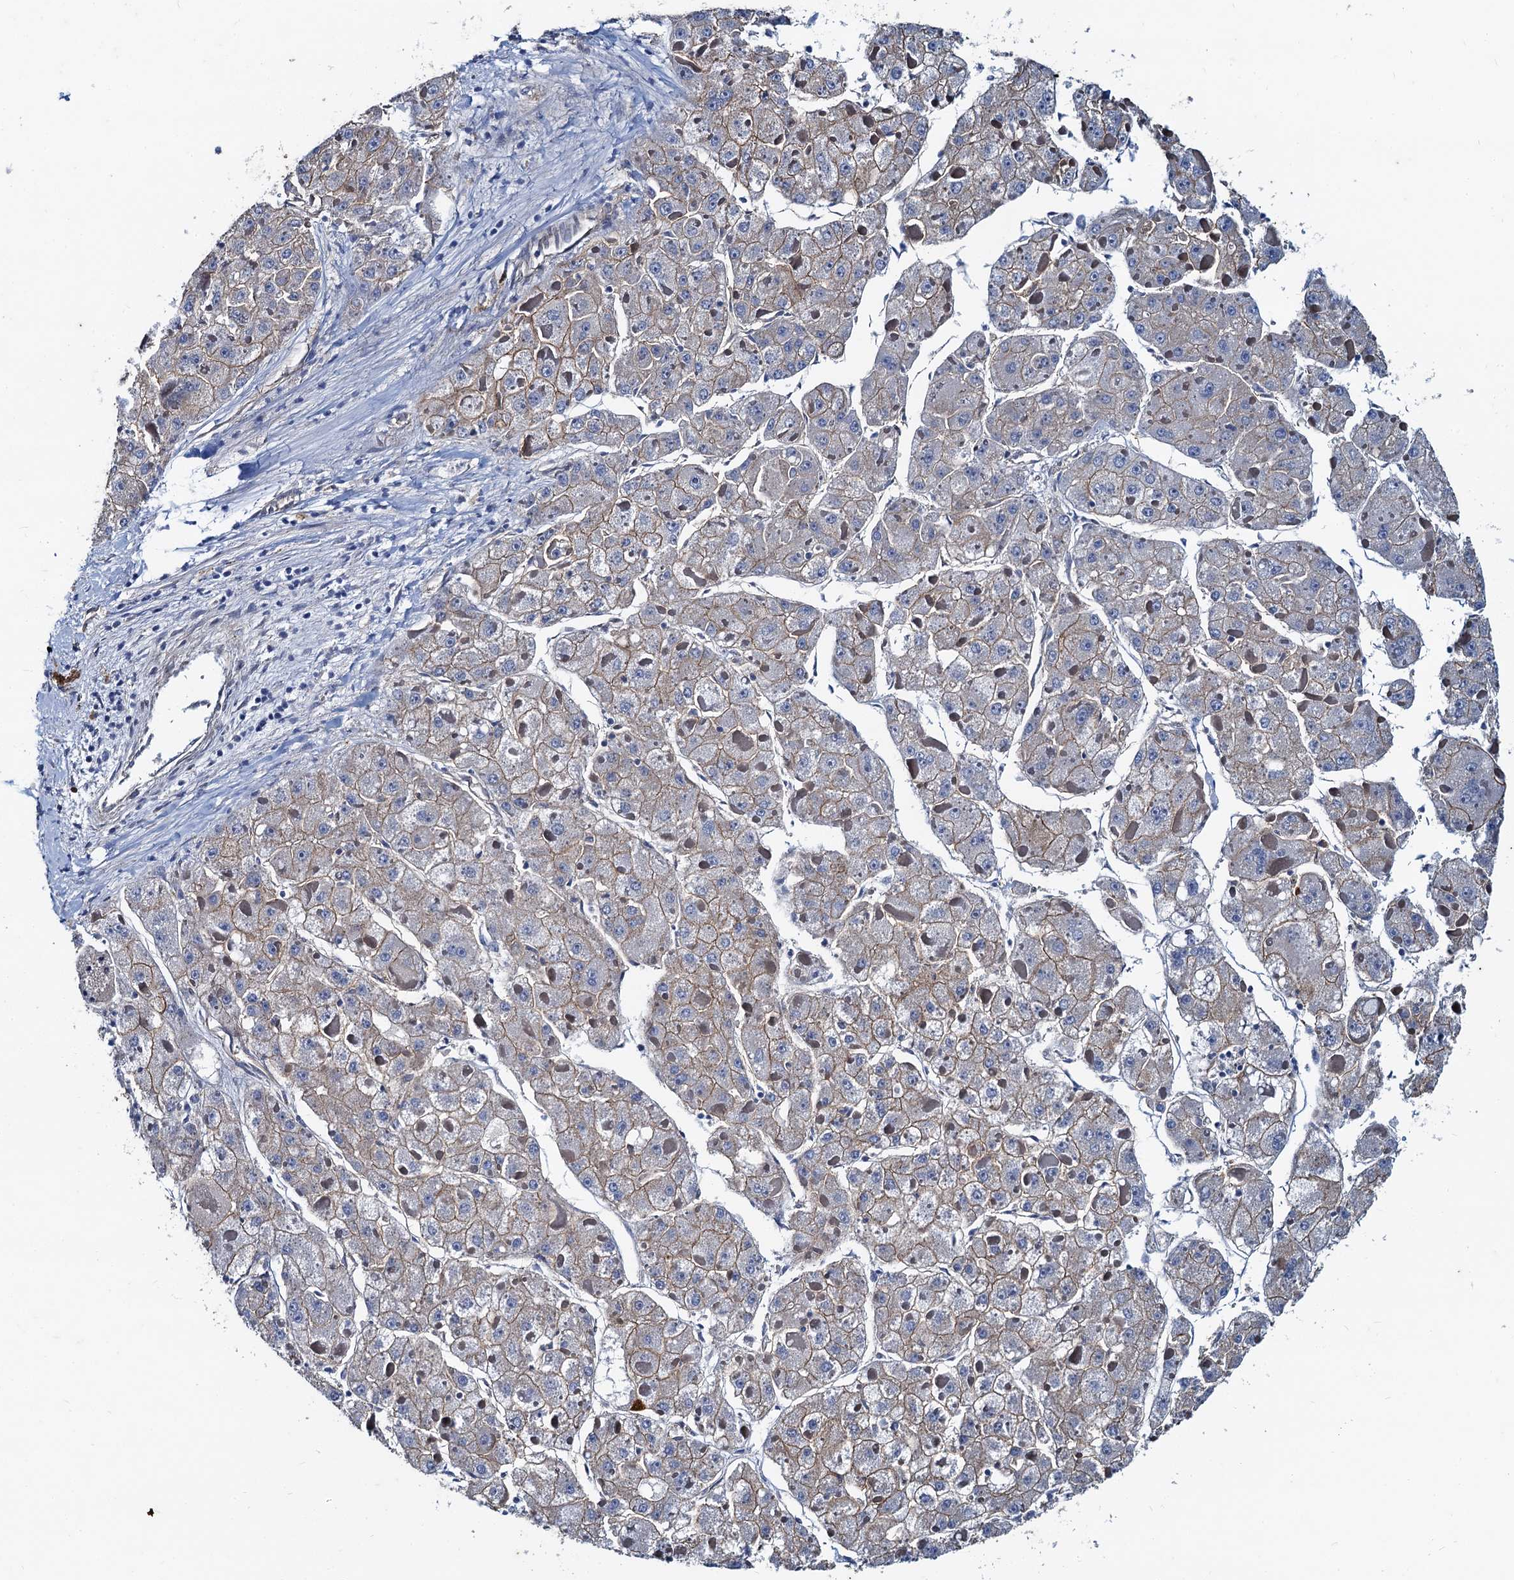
{"staining": {"intensity": "weak", "quantity": ">75%", "location": "cytoplasmic/membranous"}, "tissue": "liver cancer", "cell_type": "Tumor cells", "image_type": "cancer", "snomed": [{"axis": "morphology", "description": "Carcinoma, Hepatocellular, NOS"}, {"axis": "topography", "description": "Liver"}], "caption": "IHC (DAB) staining of human hepatocellular carcinoma (liver) demonstrates weak cytoplasmic/membranous protein expression in approximately >75% of tumor cells.", "gene": "NGRN", "patient": {"sex": "female", "age": 73}}